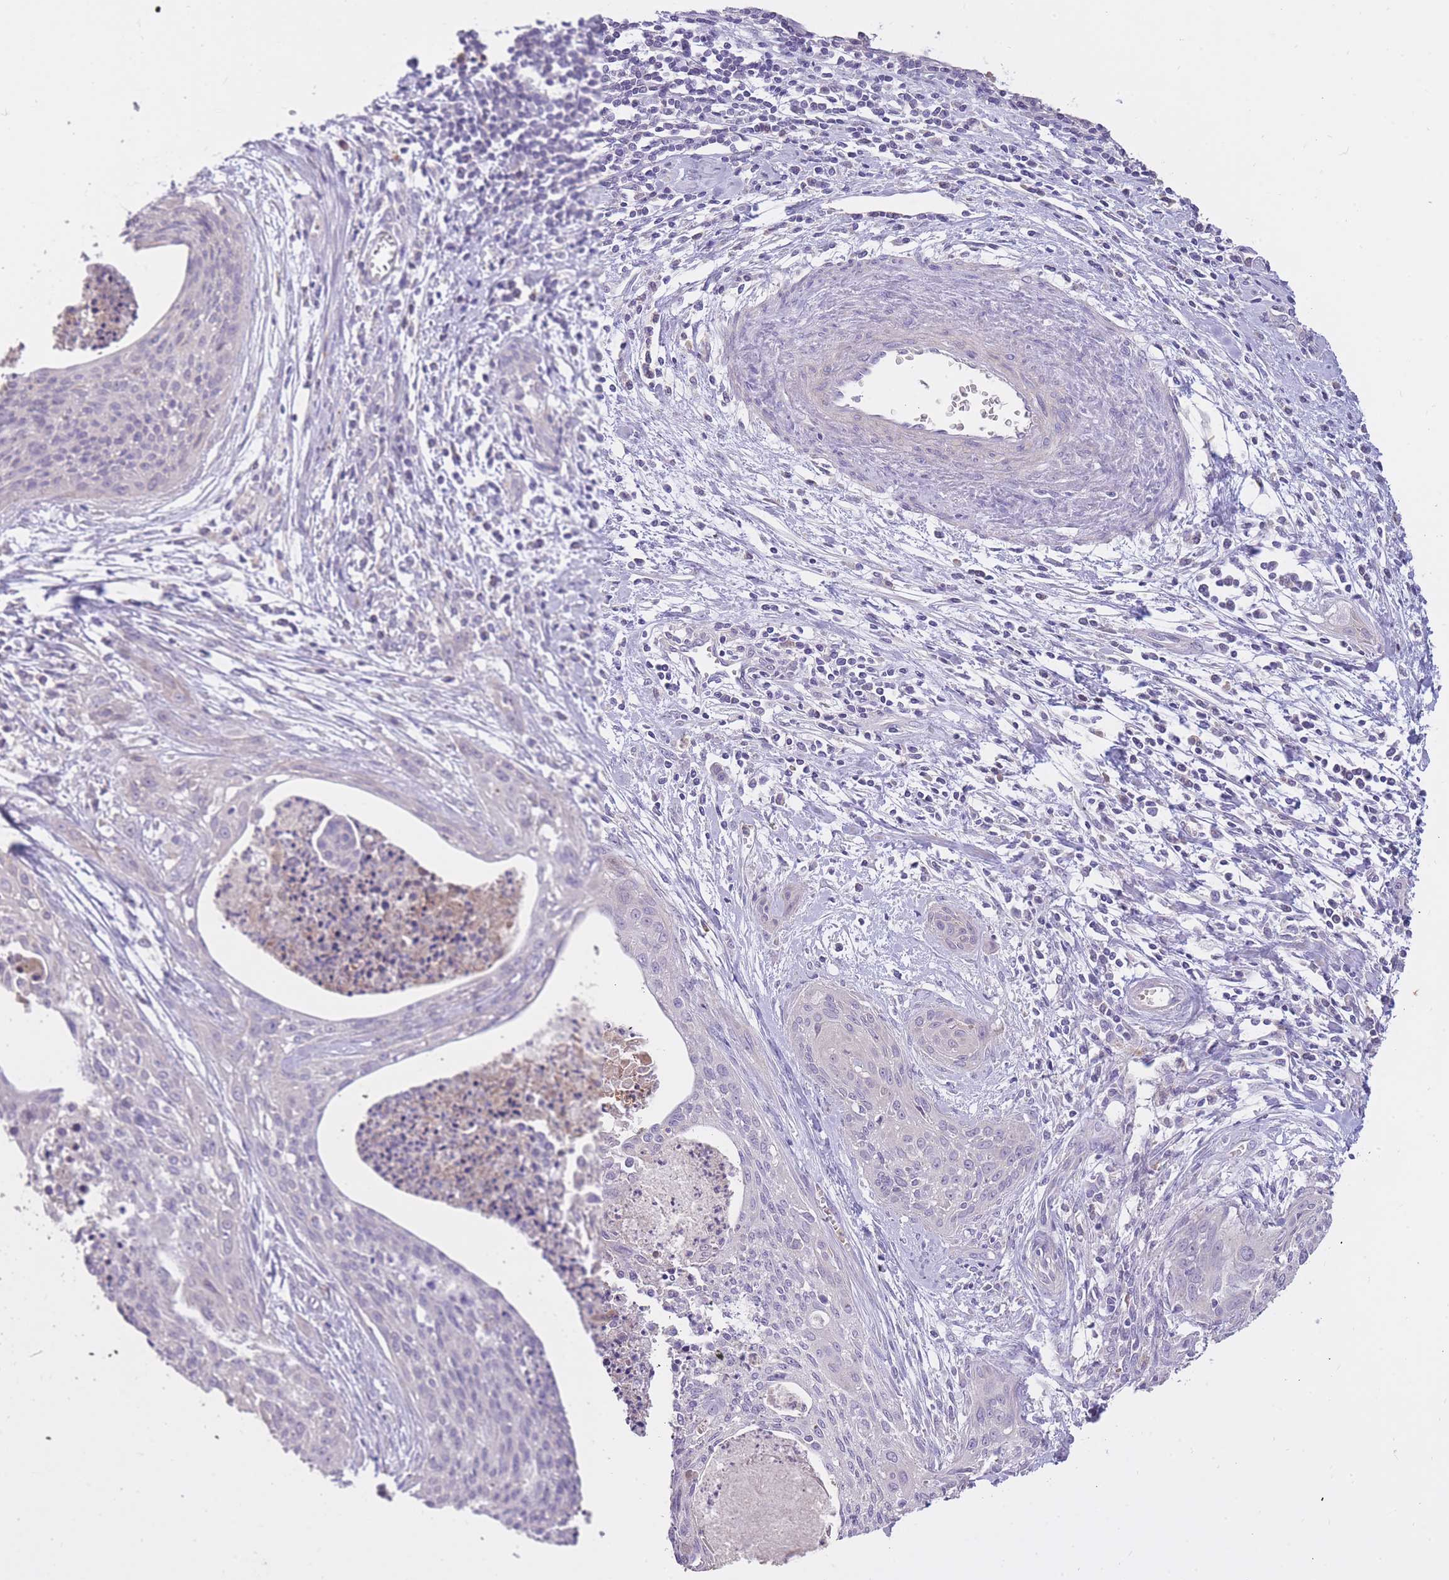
{"staining": {"intensity": "negative", "quantity": "none", "location": "none"}, "tissue": "cervical cancer", "cell_type": "Tumor cells", "image_type": "cancer", "snomed": [{"axis": "morphology", "description": "Squamous cell carcinoma, NOS"}, {"axis": "topography", "description": "Cervix"}], "caption": "Cervical cancer (squamous cell carcinoma) was stained to show a protein in brown. There is no significant expression in tumor cells.", "gene": "FRG2C", "patient": {"sex": "female", "age": 55}}